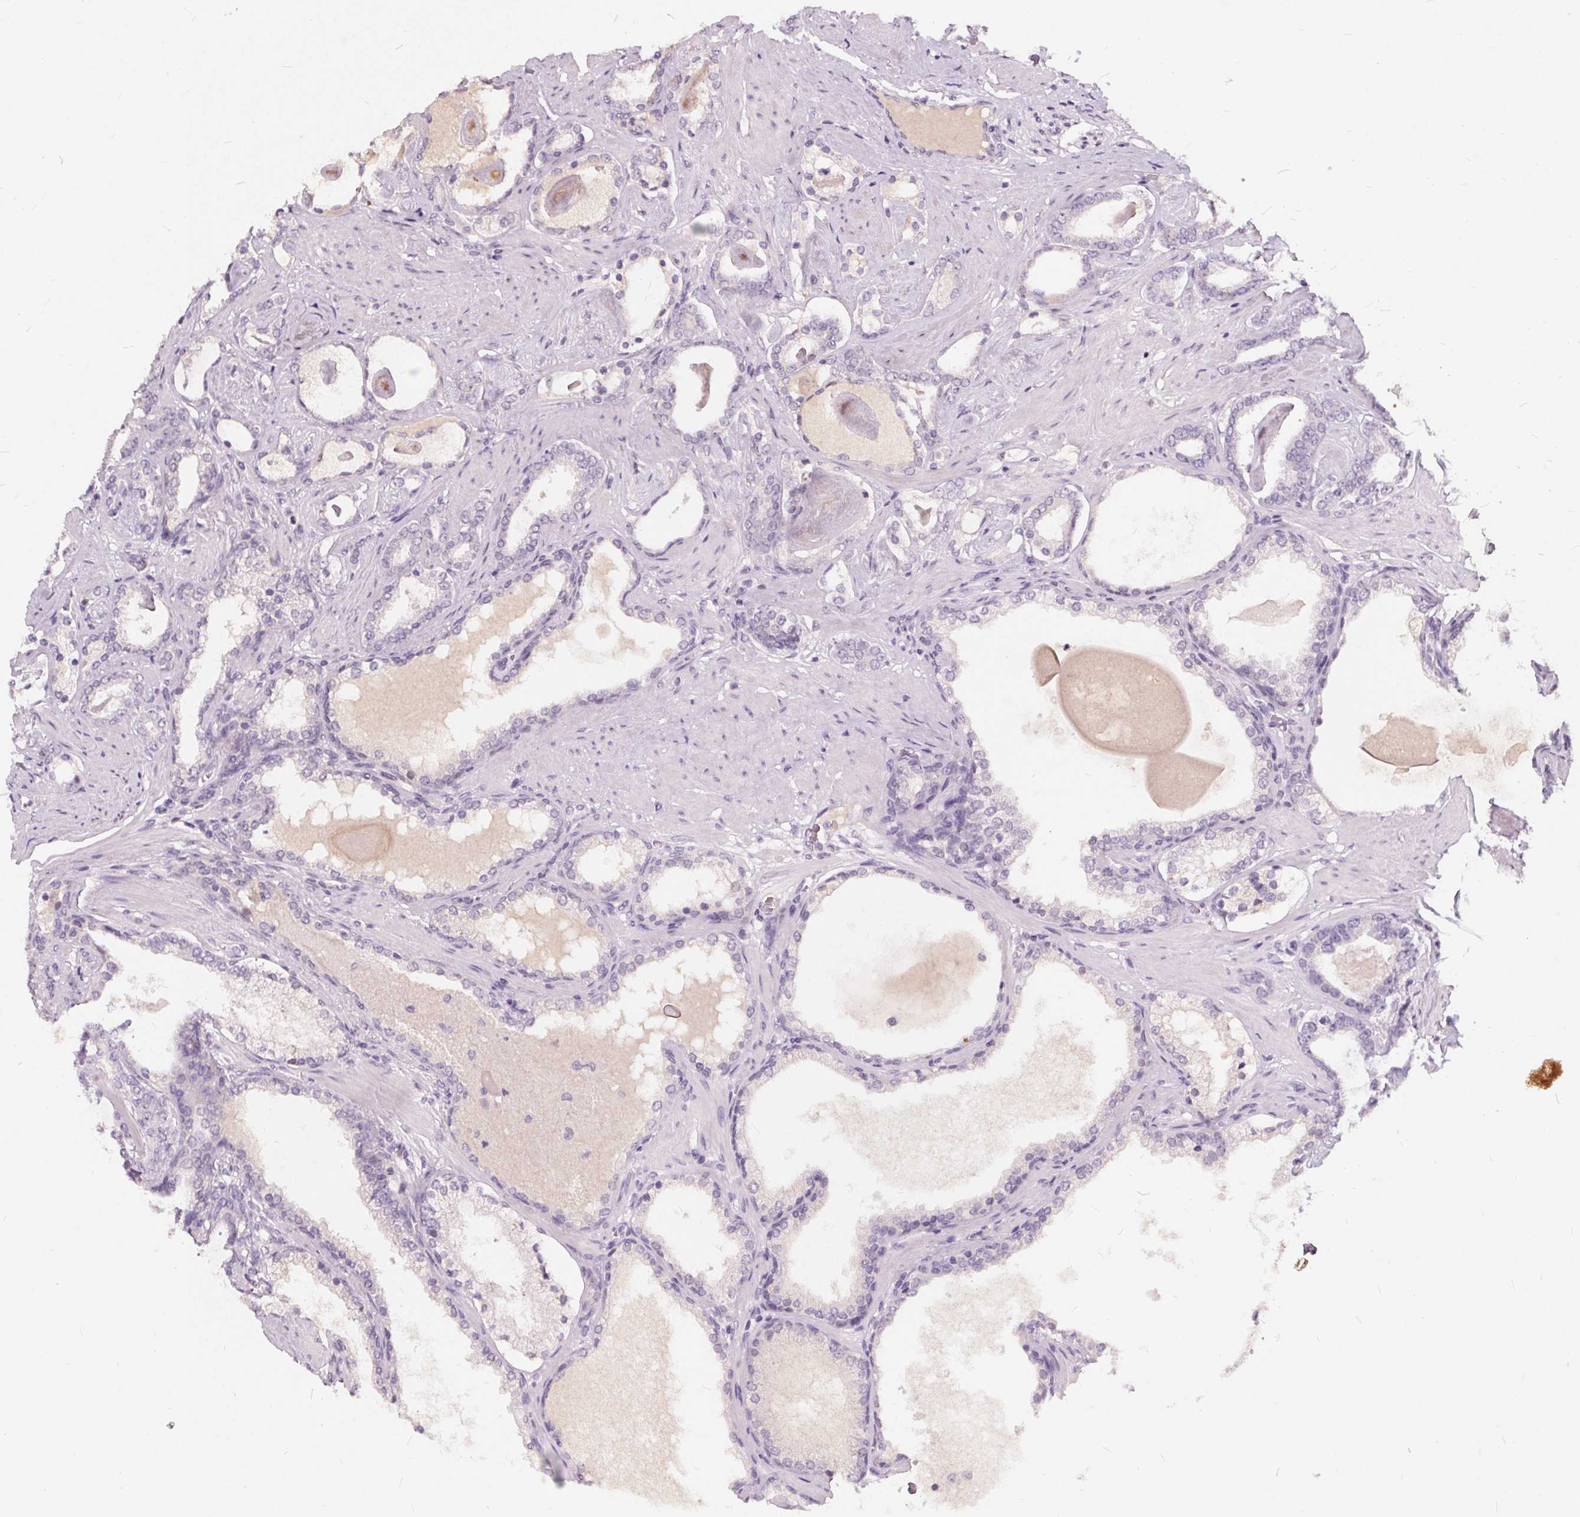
{"staining": {"intensity": "negative", "quantity": "none", "location": "none"}, "tissue": "prostate cancer", "cell_type": "Tumor cells", "image_type": "cancer", "snomed": [{"axis": "morphology", "description": "Adenocarcinoma, High grade"}, {"axis": "topography", "description": "Prostate"}], "caption": "High power microscopy micrograph of an immunohistochemistry histopathology image of prostate cancer (high-grade adenocarcinoma), revealing no significant positivity in tumor cells.", "gene": "PLA2G2E", "patient": {"sex": "male", "age": 63}}